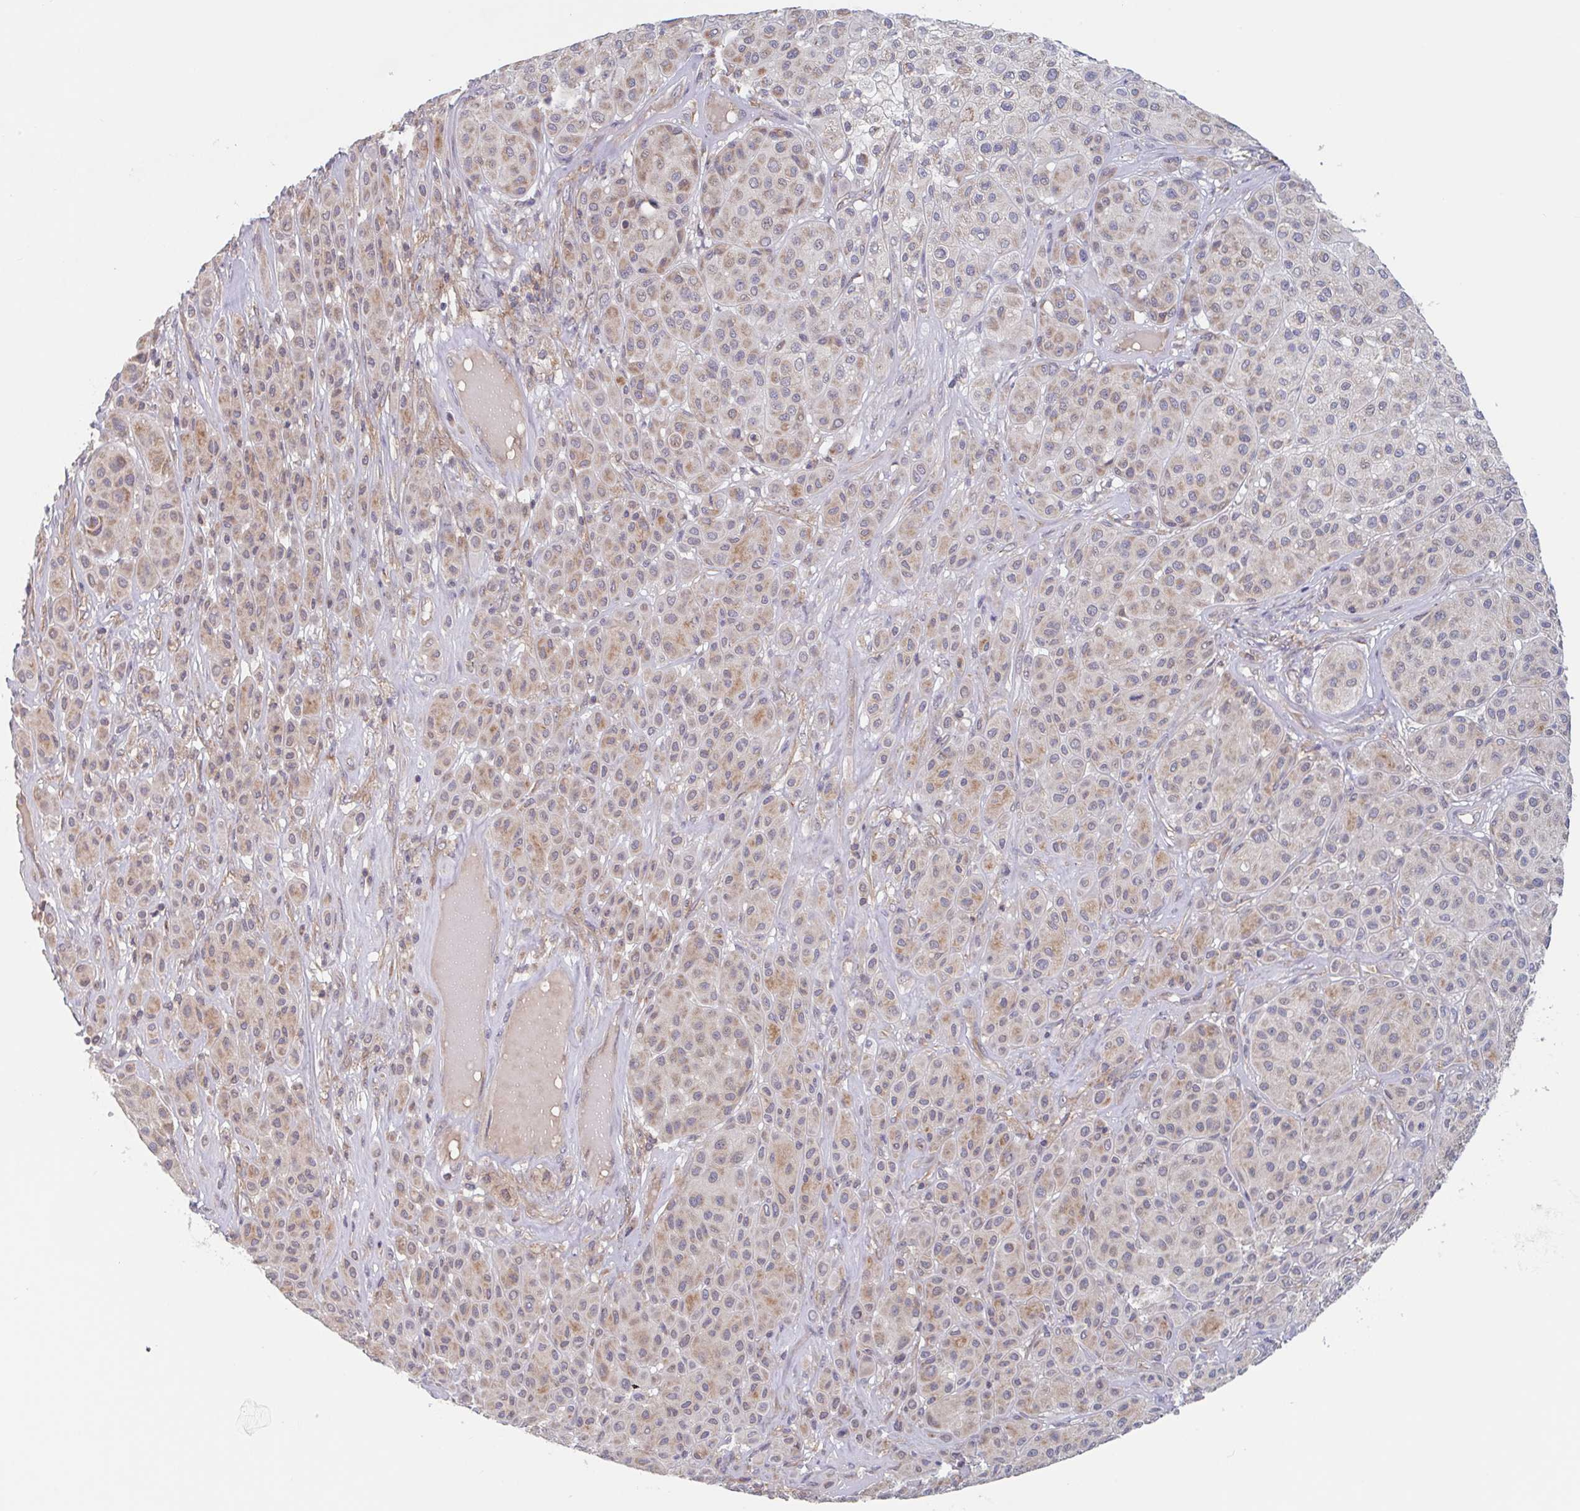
{"staining": {"intensity": "weak", "quantity": ">75%", "location": "cytoplasmic/membranous"}, "tissue": "melanoma", "cell_type": "Tumor cells", "image_type": "cancer", "snomed": [{"axis": "morphology", "description": "Malignant melanoma, Metastatic site"}, {"axis": "topography", "description": "Smooth muscle"}], "caption": "Immunohistochemical staining of malignant melanoma (metastatic site) displays low levels of weak cytoplasmic/membranous staining in approximately >75% of tumor cells. (IHC, brightfield microscopy, high magnification).", "gene": "SURF1", "patient": {"sex": "male", "age": 41}}